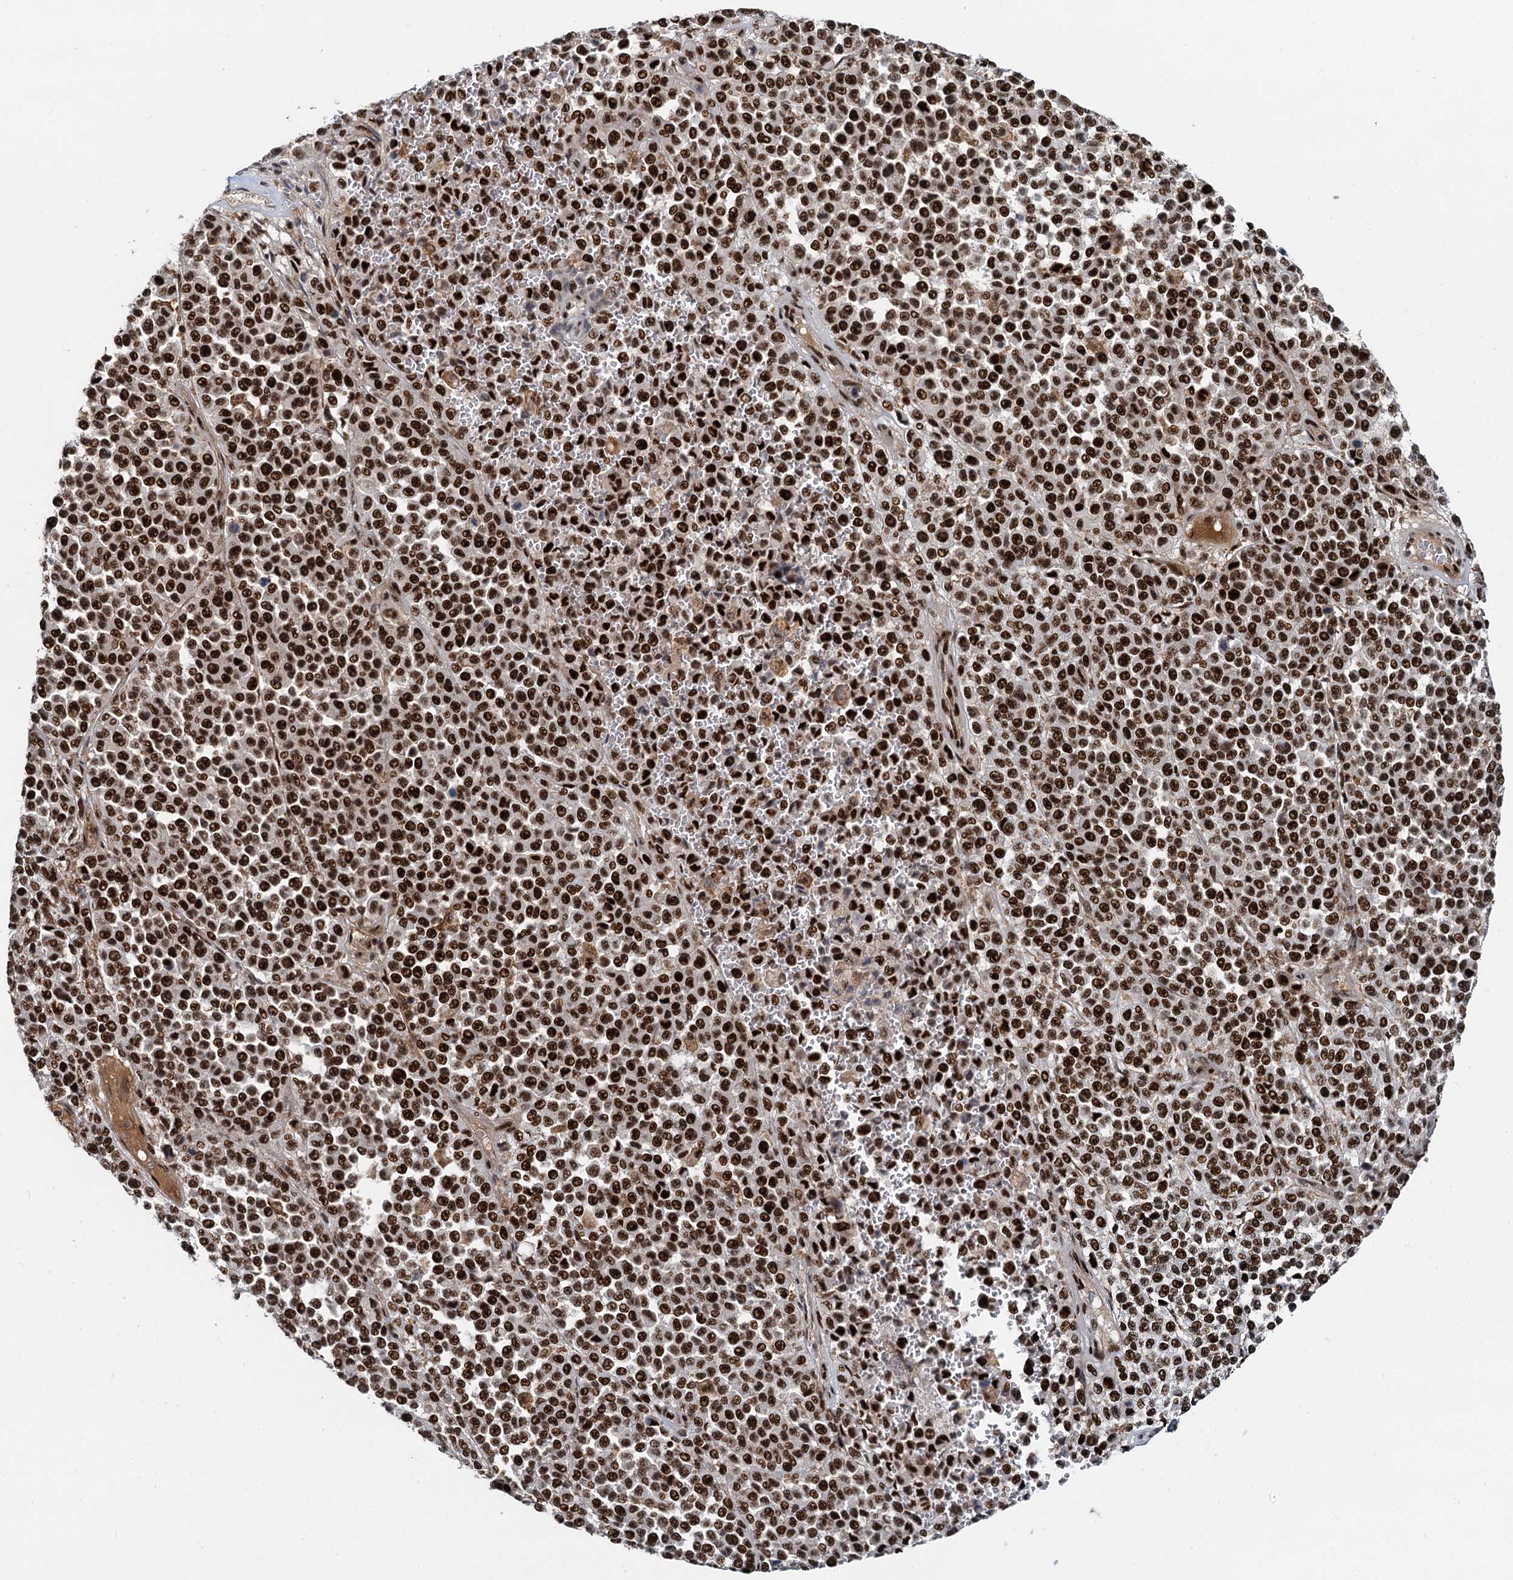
{"staining": {"intensity": "strong", "quantity": ">75%", "location": "nuclear"}, "tissue": "melanoma", "cell_type": "Tumor cells", "image_type": "cancer", "snomed": [{"axis": "morphology", "description": "Malignant melanoma, Metastatic site"}, {"axis": "topography", "description": "Pancreas"}], "caption": "IHC staining of melanoma, which exhibits high levels of strong nuclear expression in about >75% of tumor cells indicating strong nuclear protein positivity. The staining was performed using DAB (brown) for protein detection and nuclei were counterstained in hematoxylin (blue).", "gene": "RBM26", "patient": {"sex": "female", "age": 30}}